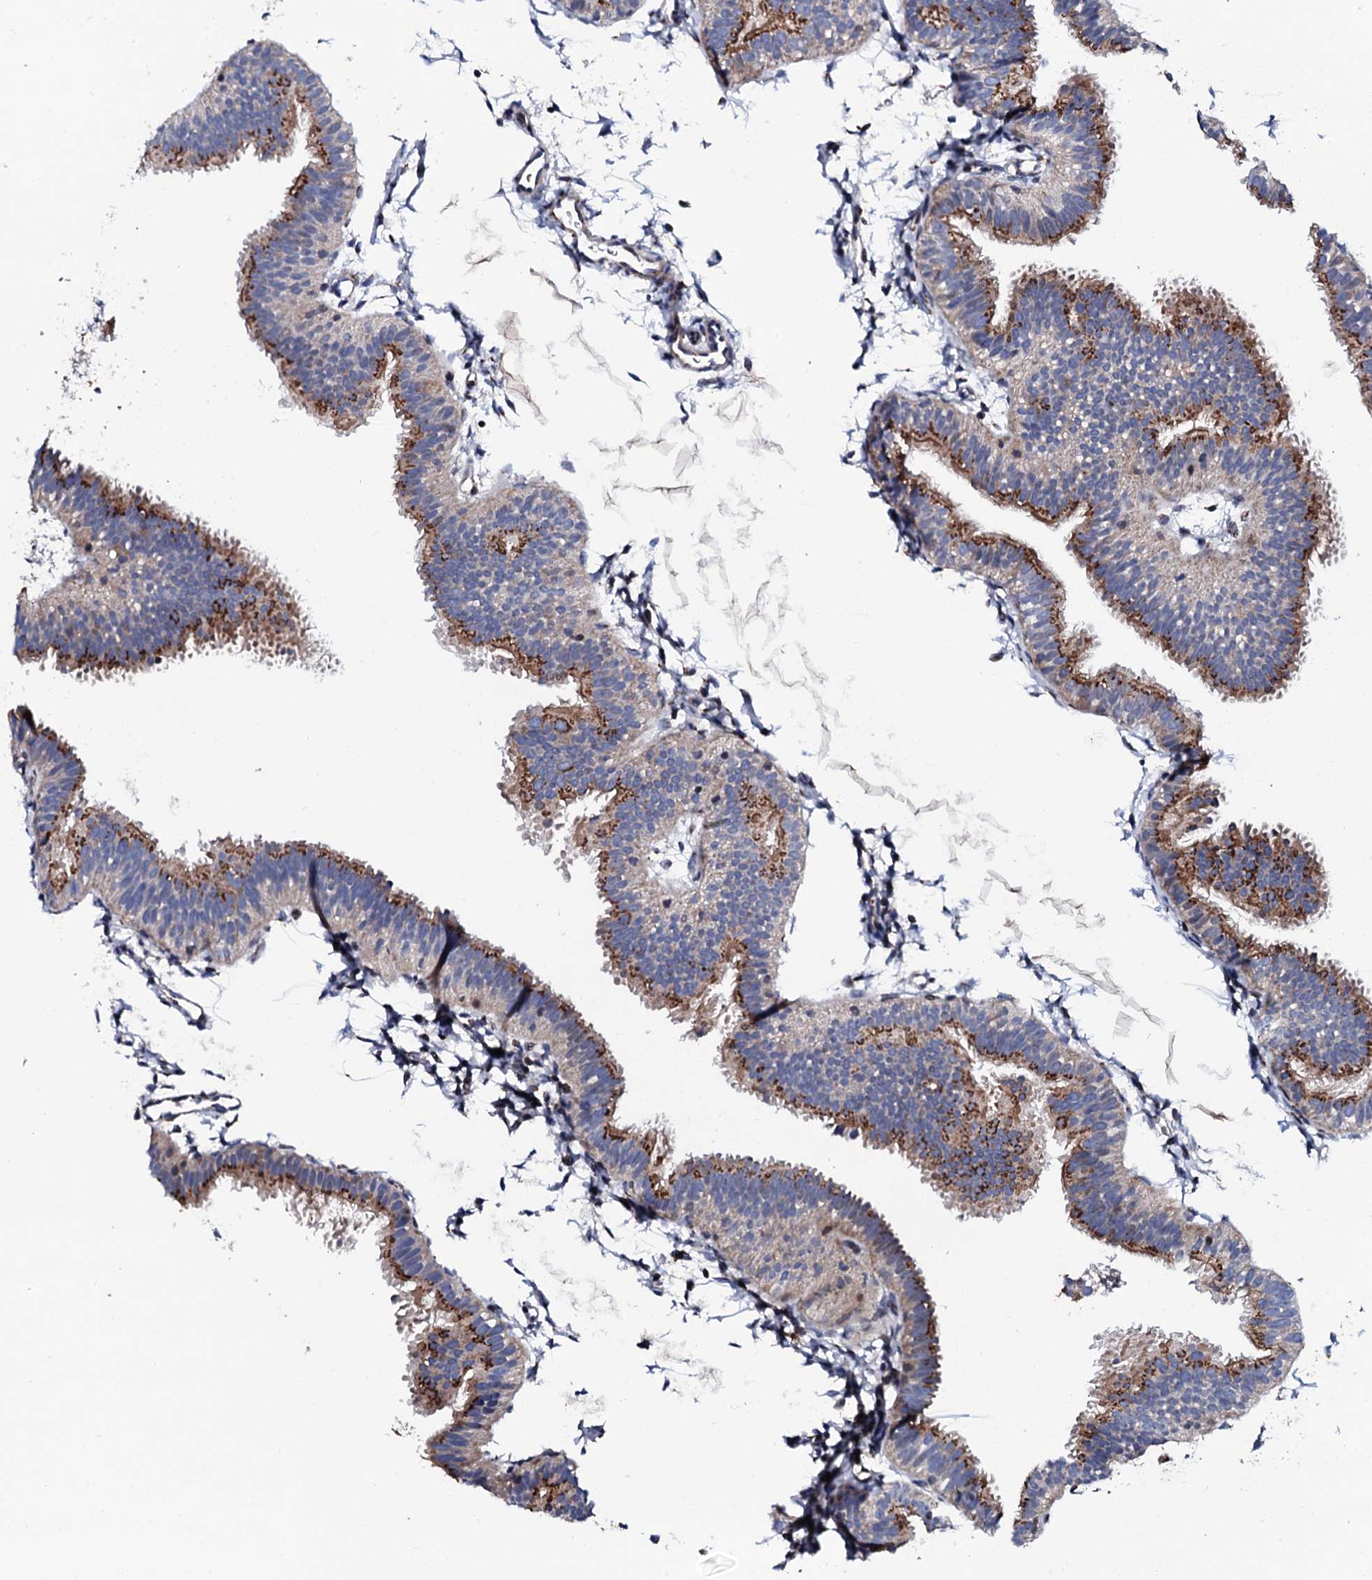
{"staining": {"intensity": "strong", "quantity": ">75%", "location": "cytoplasmic/membranous"}, "tissue": "fallopian tube", "cell_type": "Glandular cells", "image_type": "normal", "snomed": [{"axis": "morphology", "description": "Normal tissue, NOS"}, {"axis": "topography", "description": "Fallopian tube"}], "caption": "Strong cytoplasmic/membranous expression for a protein is present in about >75% of glandular cells of normal fallopian tube using immunohistochemistry (IHC).", "gene": "PLET1", "patient": {"sex": "female", "age": 35}}